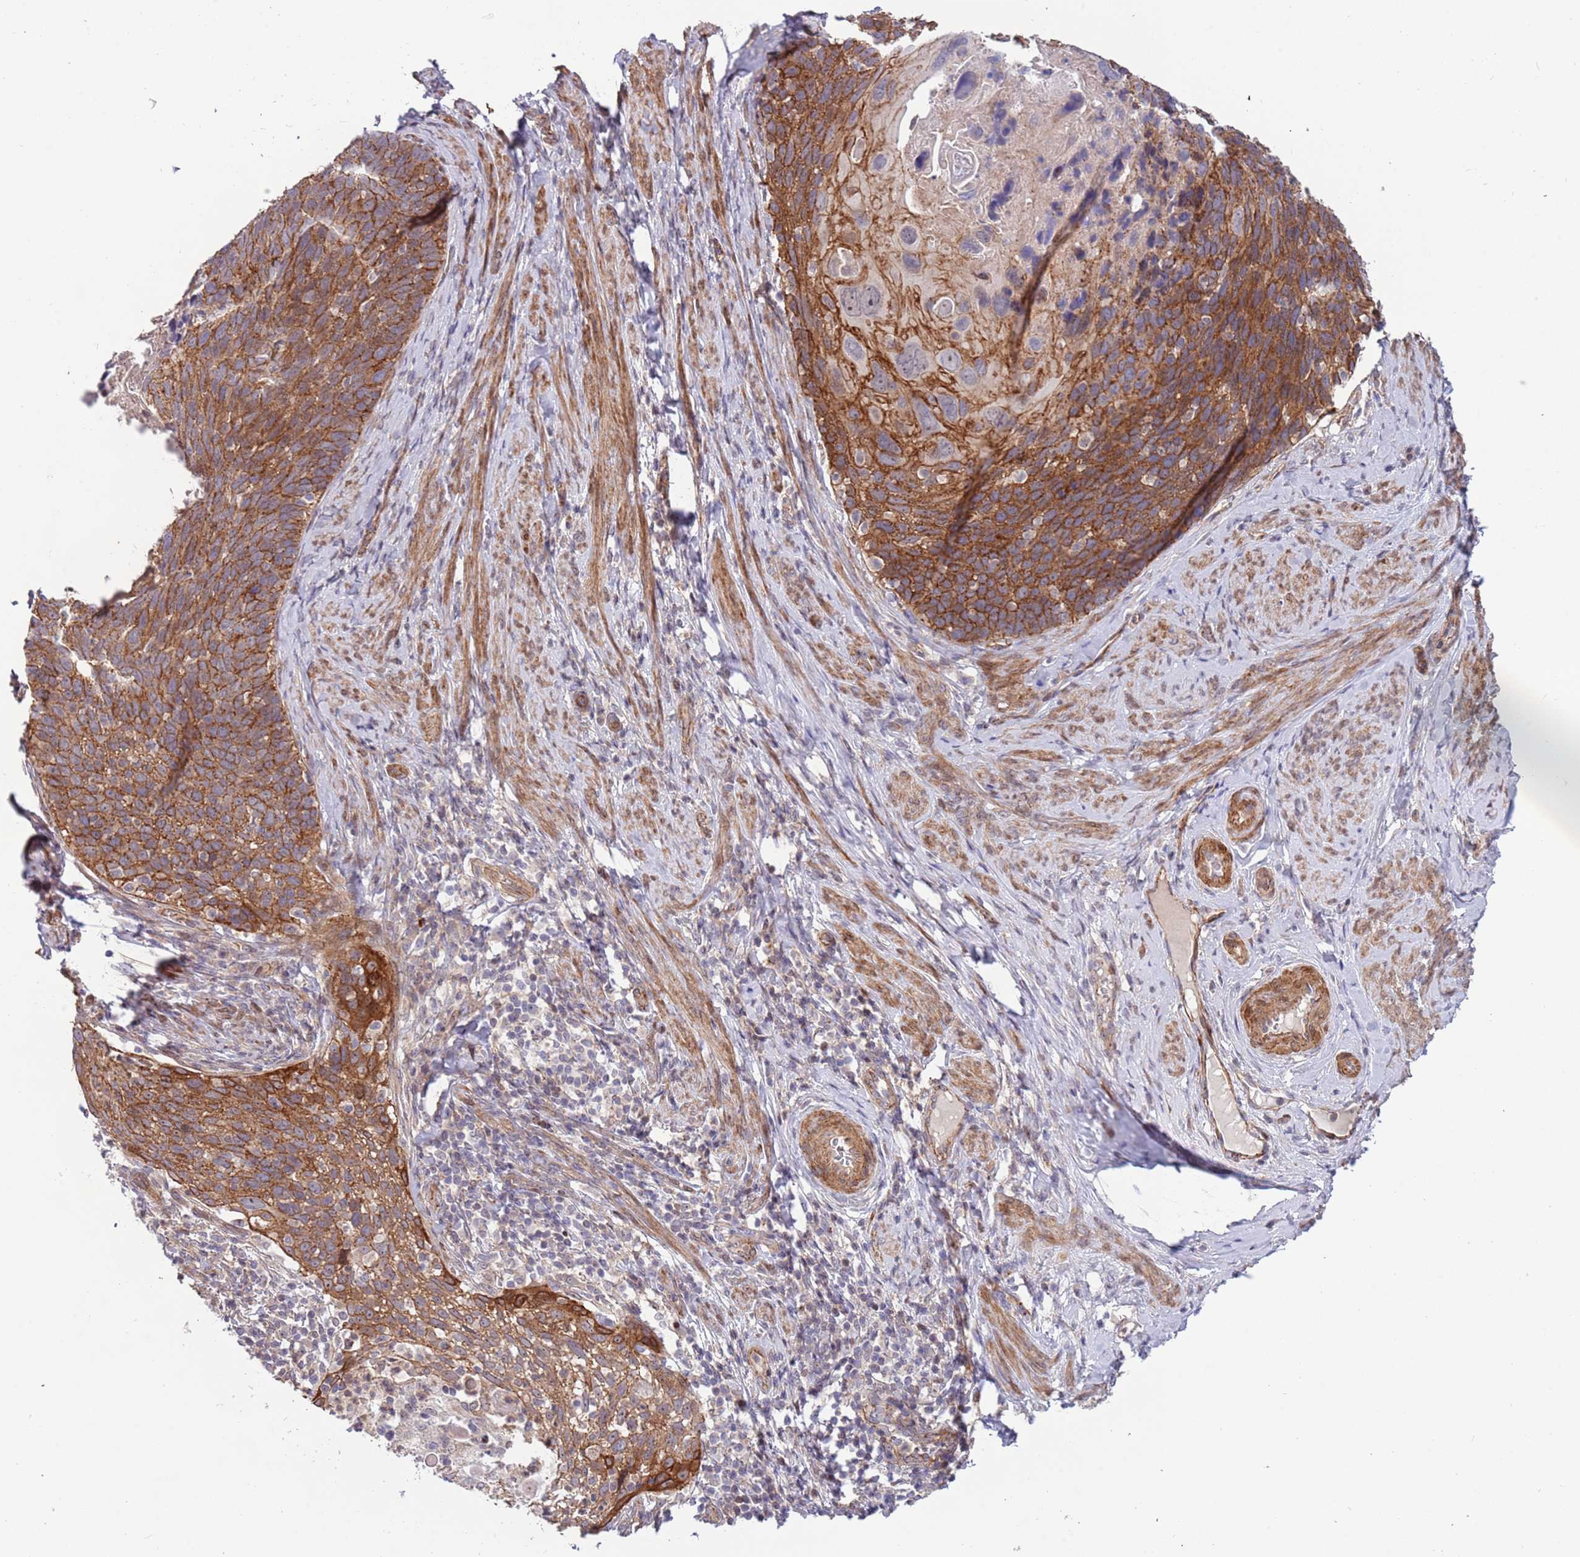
{"staining": {"intensity": "strong", "quantity": ">75%", "location": "cytoplasmic/membranous"}, "tissue": "cervical cancer", "cell_type": "Tumor cells", "image_type": "cancer", "snomed": [{"axis": "morphology", "description": "Squamous cell carcinoma, NOS"}, {"axis": "topography", "description": "Cervix"}], "caption": "A high amount of strong cytoplasmic/membranous expression is seen in about >75% of tumor cells in cervical cancer tissue.", "gene": "ITGB6", "patient": {"sex": "female", "age": 80}}